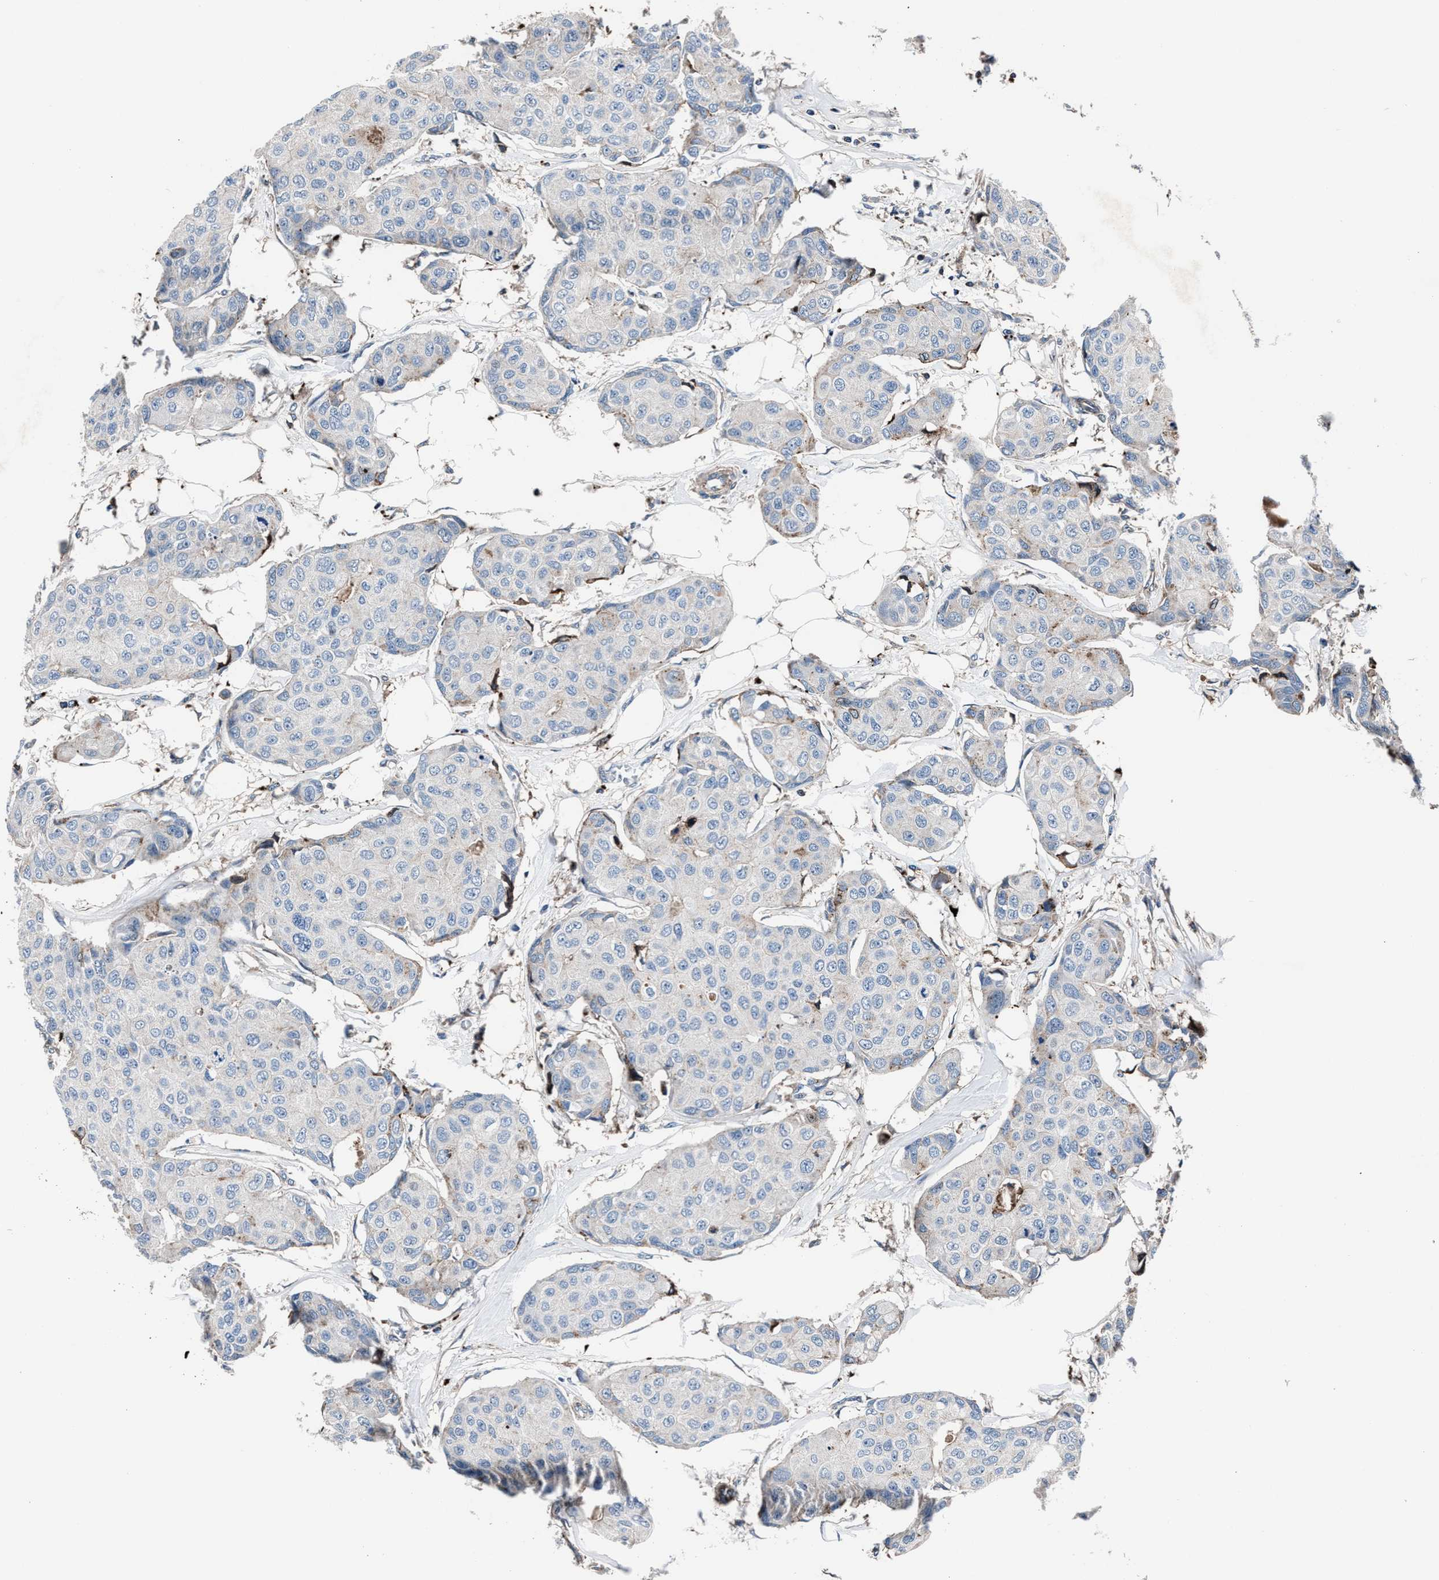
{"staining": {"intensity": "negative", "quantity": "none", "location": "none"}, "tissue": "breast cancer", "cell_type": "Tumor cells", "image_type": "cancer", "snomed": [{"axis": "morphology", "description": "Duct carcinoma"}, {"axis": "topography", "description": "Breast"}], "caption": "Immunohistochemical staining of human breast cancer exhibits no significant positivity in tumor cells.", "gene": "MFSD11", "patient": {"sex": "female", "age": 80}}